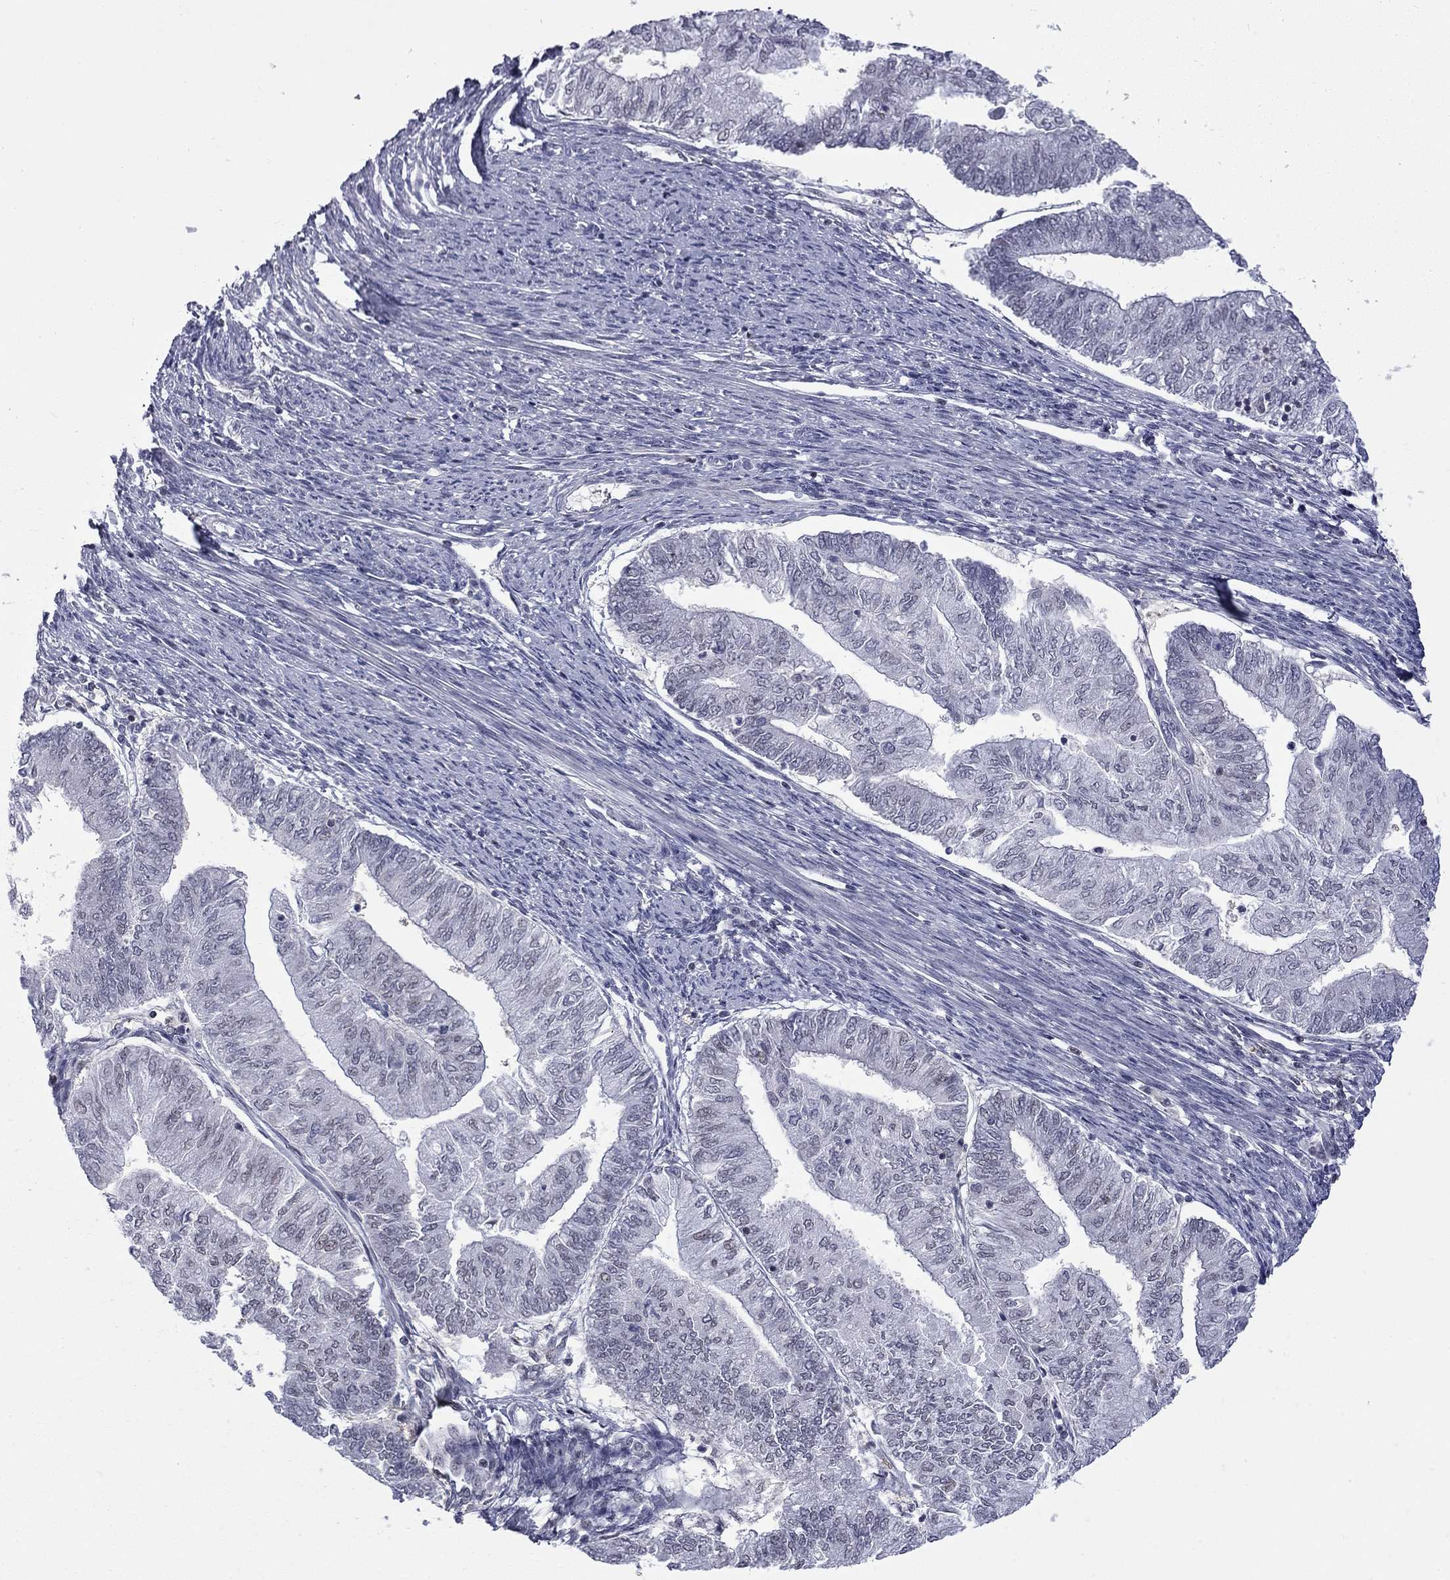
{"staining": {"intensity": "negative", "quantity": "none", "location": "none"}, "tissue": "endometrial cancer", "cell_type": "Tumor cells", "image_type": "cancer", "snomed": [{"axis": "morphology", "description": "Adenocarcinoma, NOS"}, {"axis": "topography", "description": "Endometrium"}], "caption": "DAB (3,3'-diaminobenzidine) immunohistochemical staining of endometrial cancer shows no significant staining in tumor cells.", "gene": "RFWD3", "patient": {"sex": "female", "age": 59}}